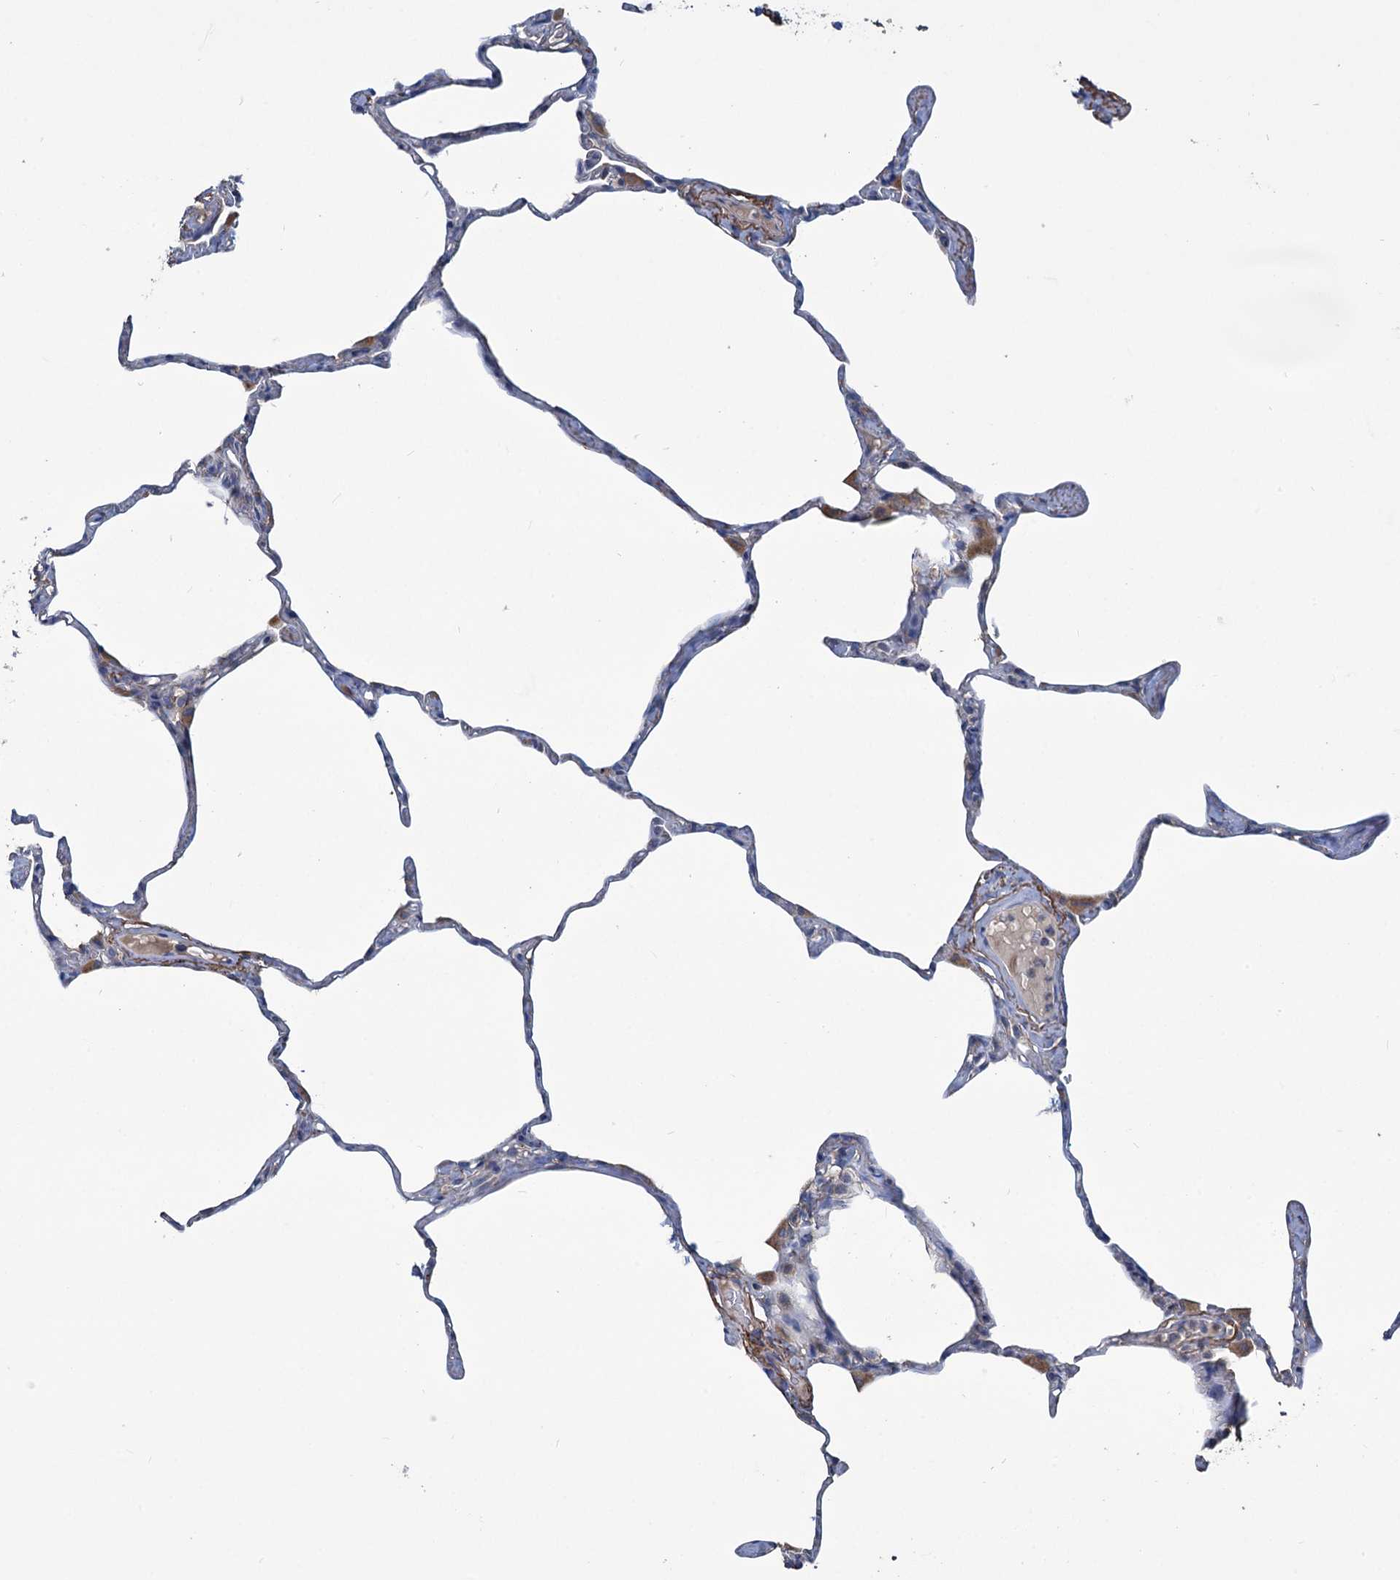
{"staining": {"intensity": "negative", "quantity": "none", "location": "none"}, "tissue": "lung", "cell_type": "Alveolar cells", "image_type": "normal", "snomed": [{"axis": "morphology", "description": "Normal tissue, NOS"}, {"axis": "topography", "description": "Lung"}], "caption": "This is a photomicrograph of immunohistochemistry (IHC) staining of benign lung, which shows no positivity in alveolar cells.", "gene": "URAD", "patient": {"sex": "male", "age": 65}}